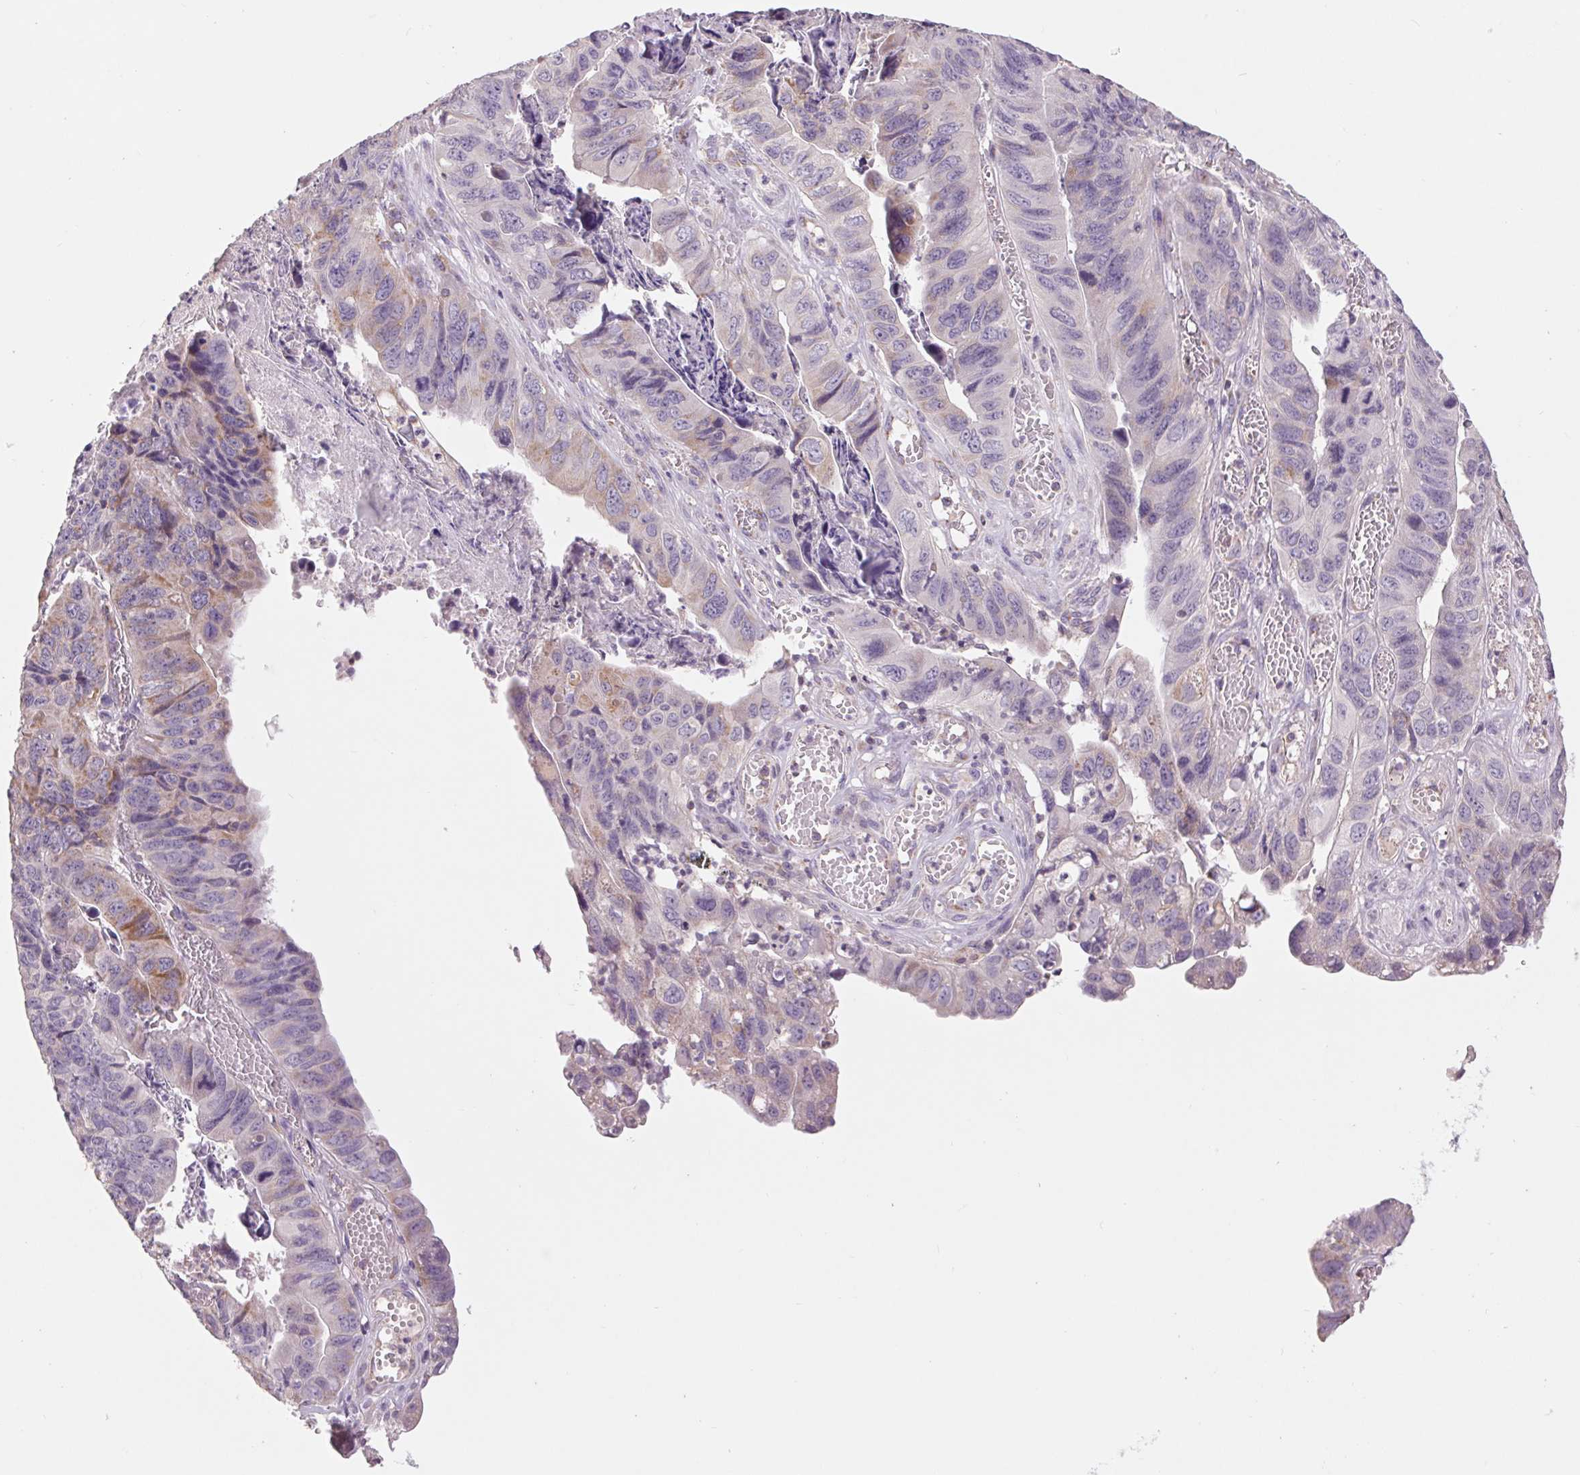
{"staining": {"intensity": "weak", "quantity": "25%-75%", "location": "cytoplasmic/membranous"}, "tissue": "stomach cancer", "cell_type": "Tumor cells", "image_type": "cancer", "snomed": [{"axis": "morphology", "description": "Adenocarcinoma, NOS"}, {"axis": "topography", "description": "Stomach, lower"}], "caption": "Immunohistochemical staining of stomach adenocarcinoma displays weak cytoplasmic/membranous protein expression in approximately 25%-75% of tumor cells. The staining was performed using DAB to visualize the protein expression in brown, while the nuclei were stained in blue with hematoxylin (Magnification: 20x).", "gene": "COX6A1", "patient": {"sex": "male", "age": 77}}